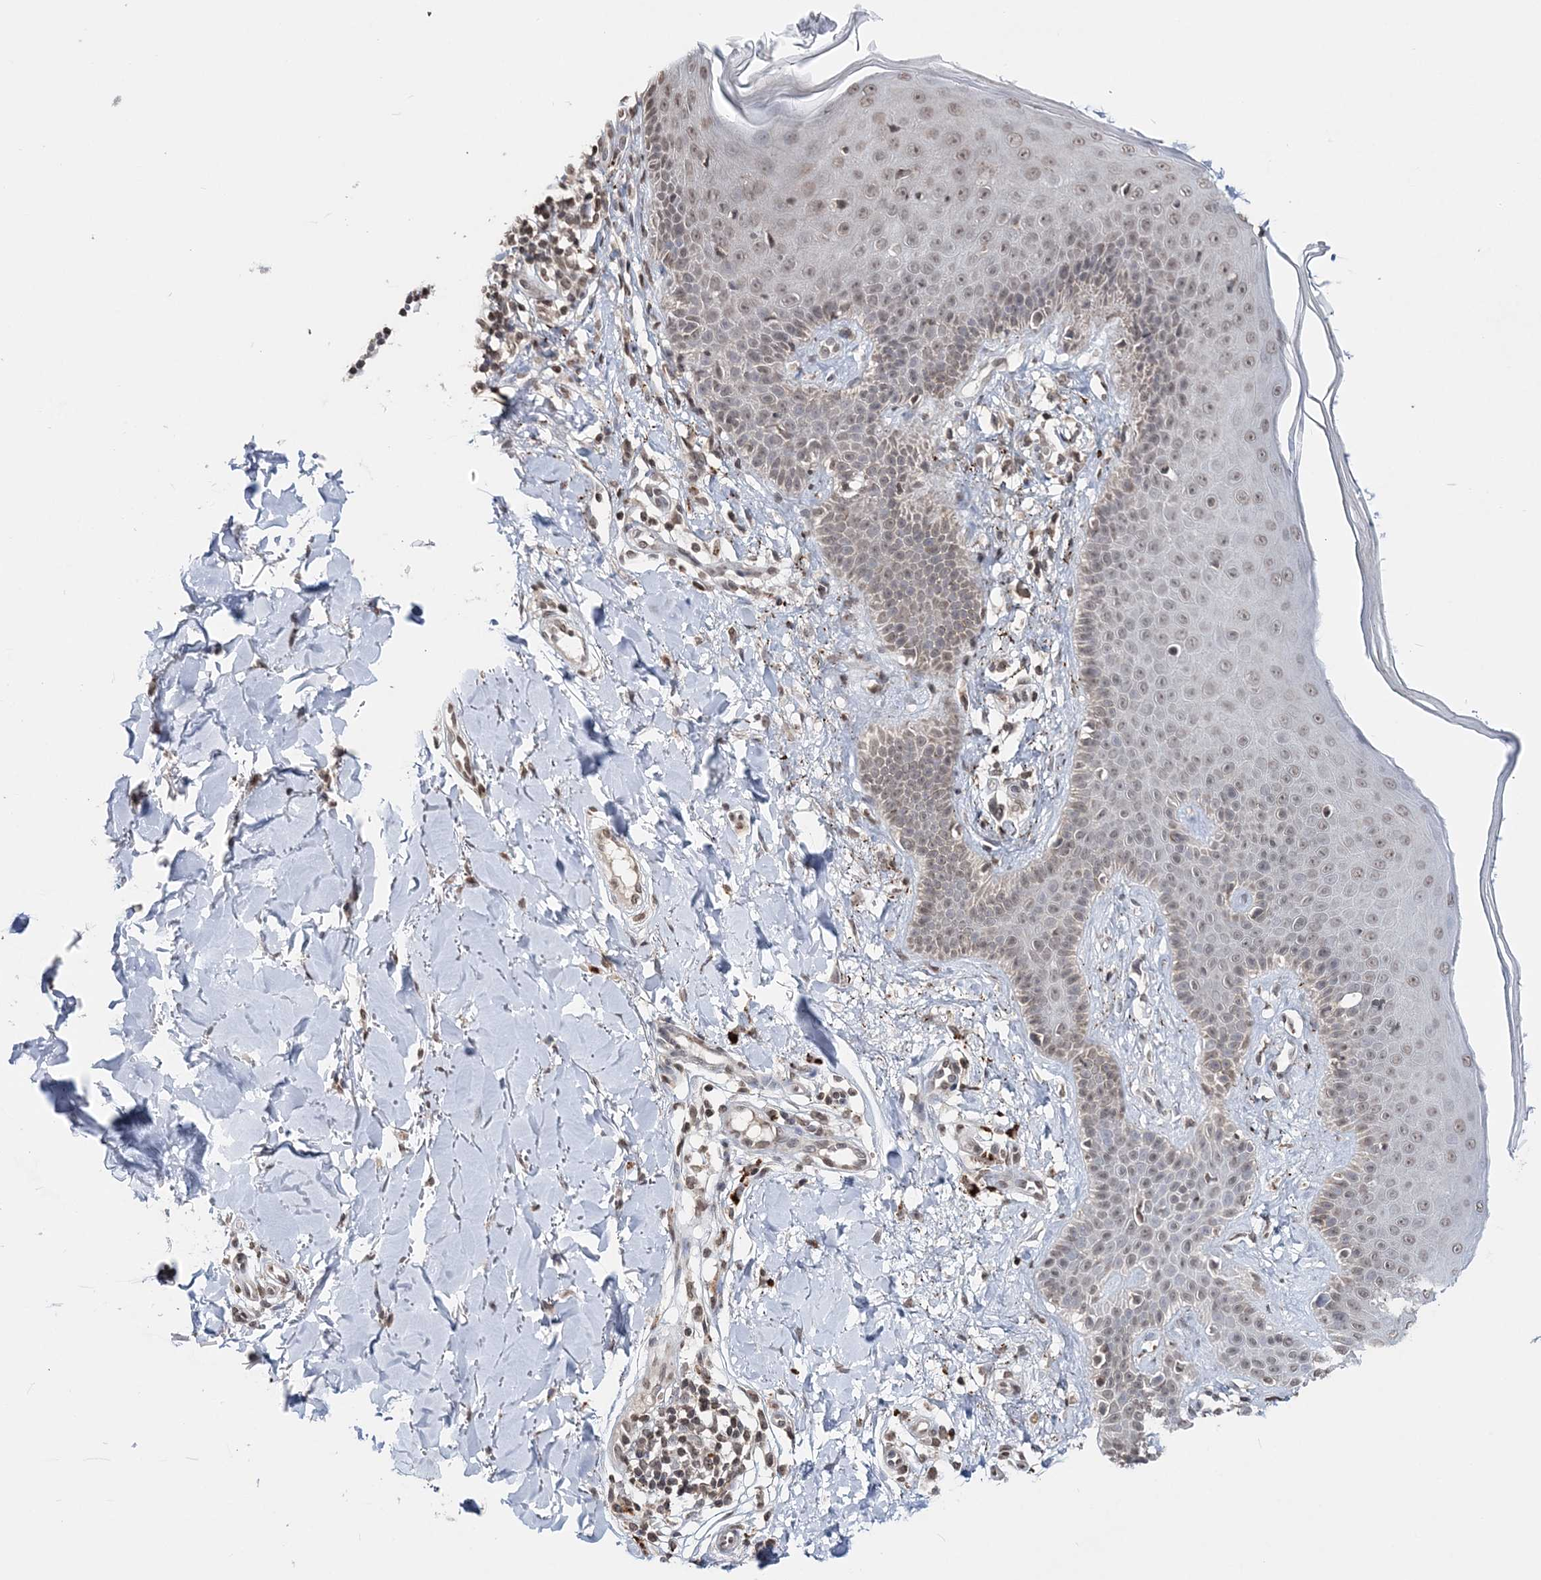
{"staining": {"intensity": "moderate", "quantity": ">75%", "location": "cytoplasmic/membranous,nuclear"}, "tissue": "skin", "cell_type": "Fibroblasts", "image_type": "normal", "snomed": [{"axis": "morphology", "description": "Normal tissue, NOS"}, {"axis": "topography", "description": "Skin"}], "caption": "This photomicrograph demonstrates normal skin stained with IHC to label a protein in brown. The cytoplasmic/membranous,nuclear of fibroblasts show moderate positivity for the protein. Nuclei are counter-stained blue.", "gene": "SOWAHB", "patient": {"sex": "male", "age": 52}}